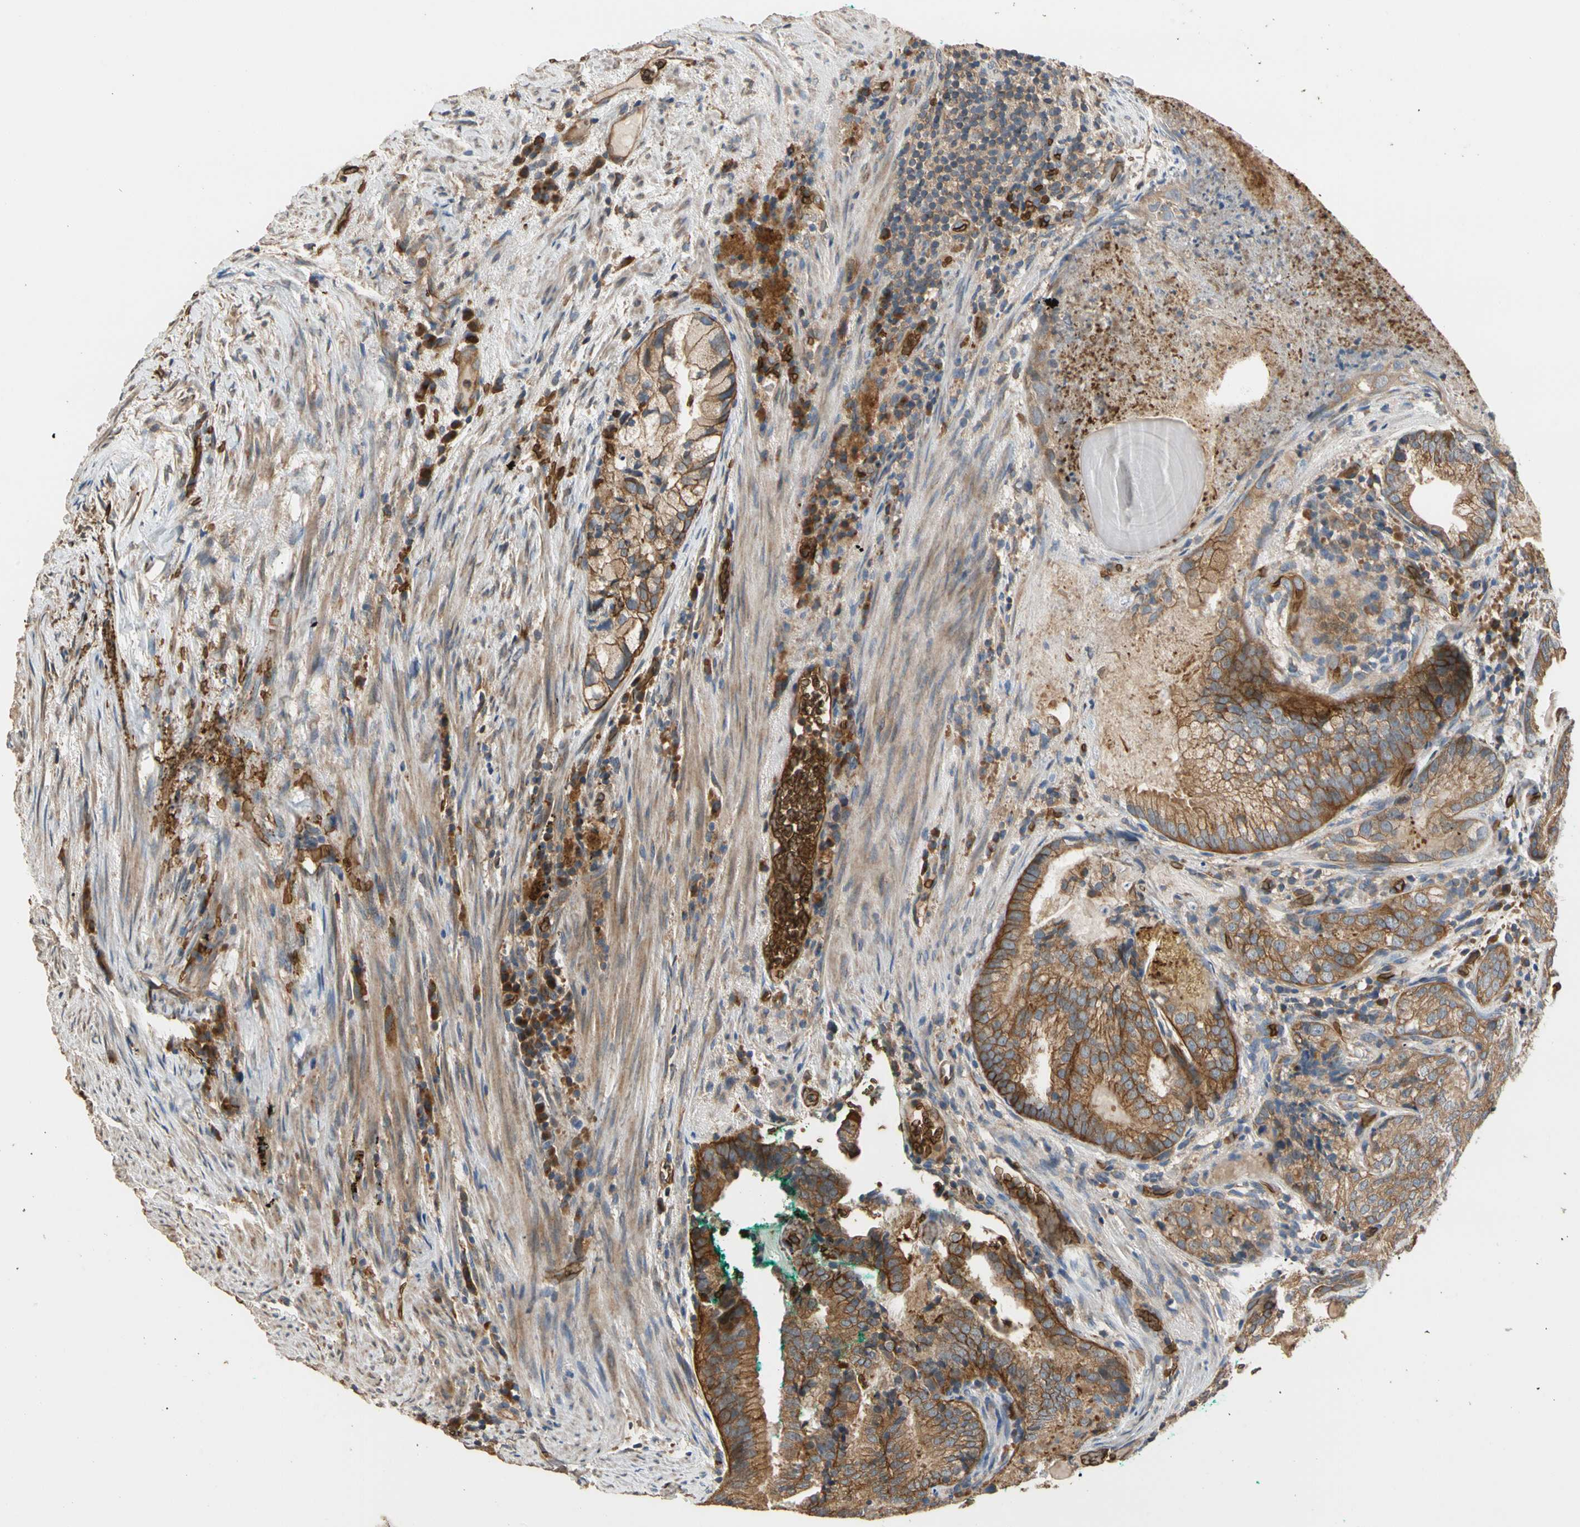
{"staining": {"intensity": "strong", "quantity": ">75%", "location": "cytoplasmic/membranous"}, "tissue": "prostate cancer", "cell_type": "Tumor cells", "image_type": "cancer", "snomed": [{"axis": "morphology", "description": "Adenocarcinoma, High grade"}, {"axis": "topography", "description": "Prostate"}], "caption": "The histopathology image shows a brown stain indicating the presence of a protein in the cytoplasmic/membranous of tumor cells in prostate cancer (high-grade adenocarcinoma). The staining was performed using DAB (3,3'-diaminobenzidine) to visualize the protein expression in brown, while the nuclei were stained in blue with hematoxylin (Magnification: 20x).", "gene": "RIOK2", "patient": {"sex": "male", "age": 66}}